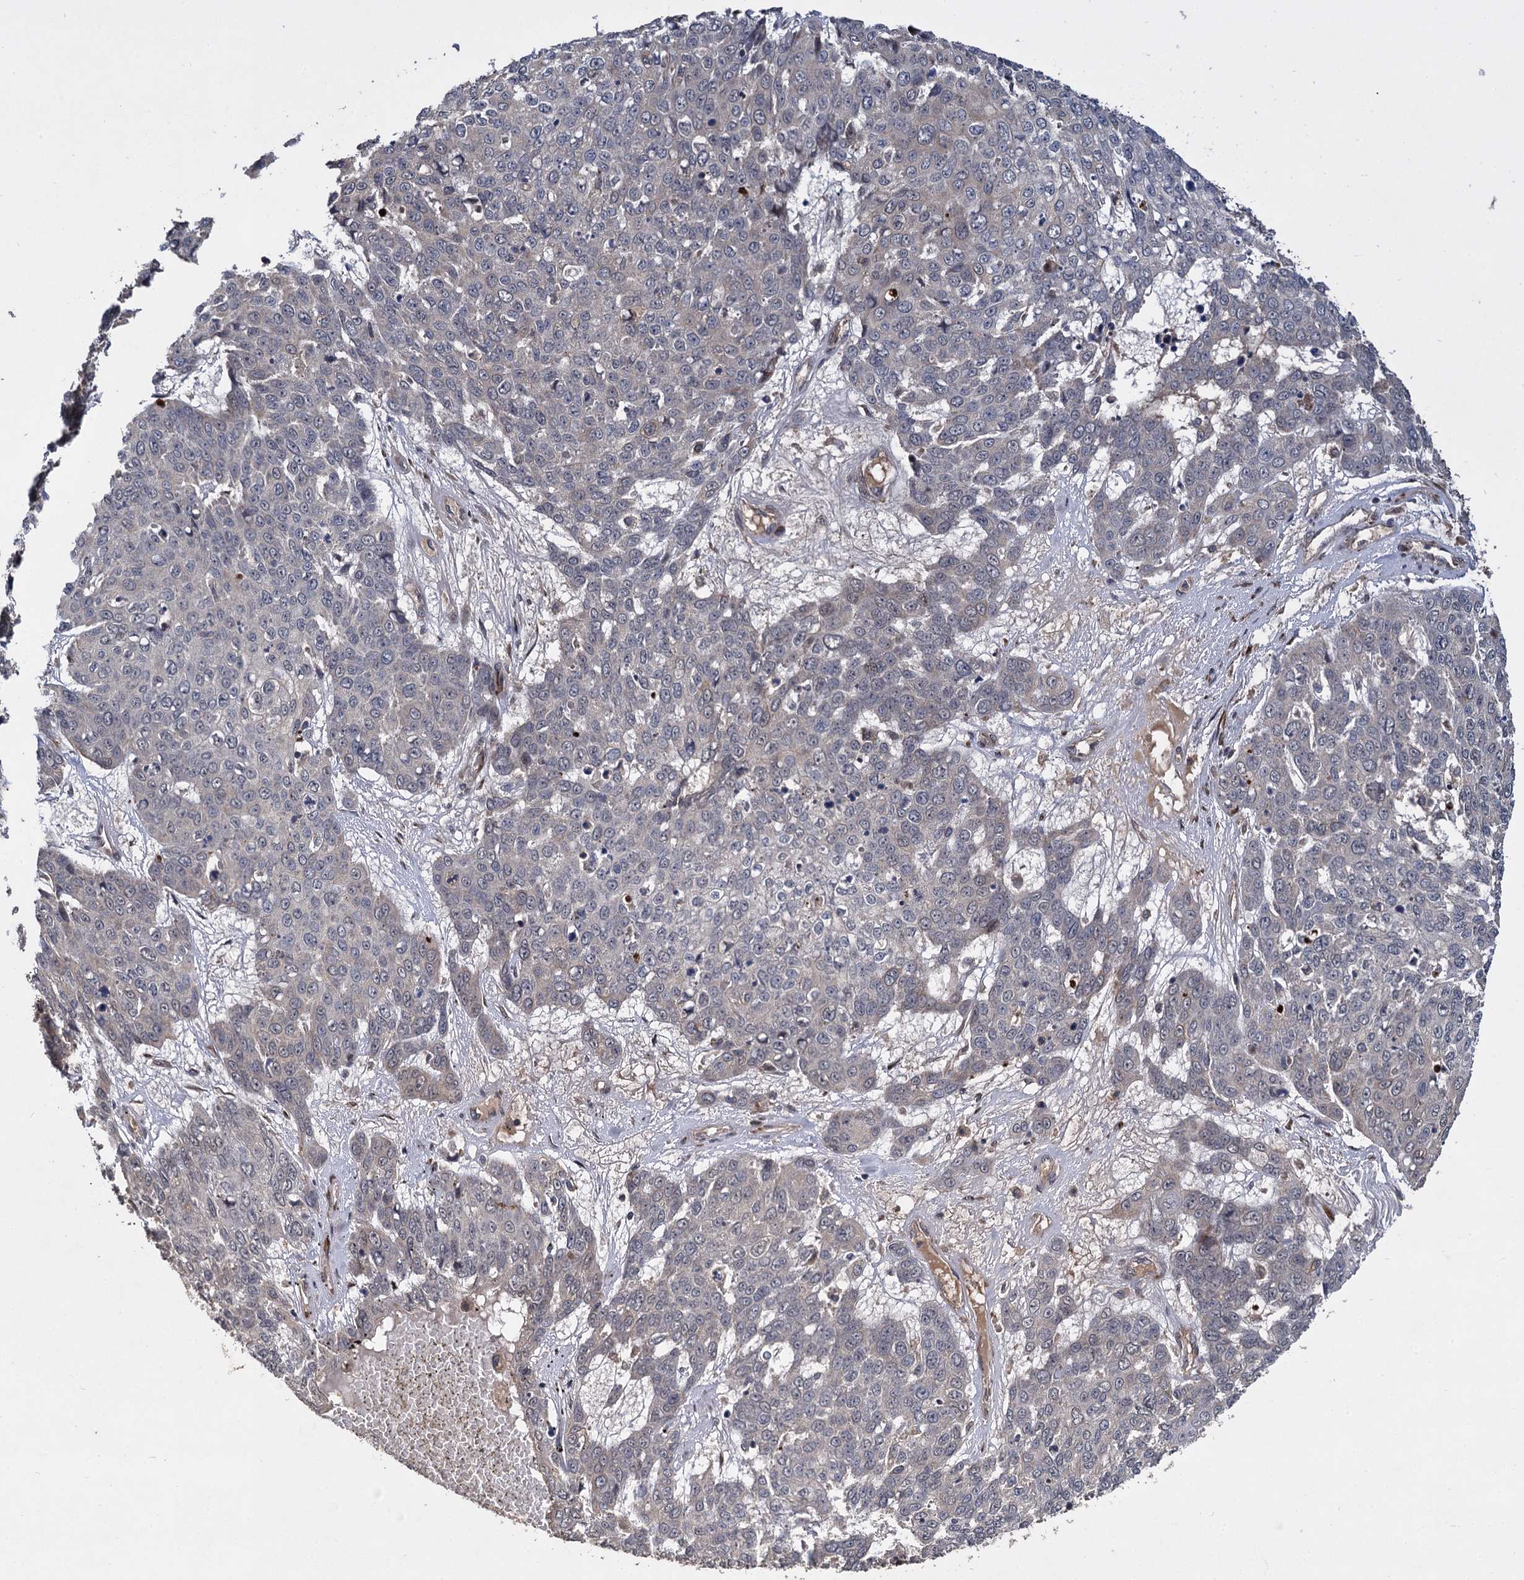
{"staining": {"intensity": "negative", "quantity": "none", "location": "none"}, "tissue": "skin cancer", "cell_type": "Tumor cells", "image_type": "cancer", "snomed": [{"axis": "morphology", "description": "Squamous cell carcinoma, NOS"}, {"axis": "topography", "description": "Skin"}], "caption": "Skin squamous cell carcinoma was stained to show a protein in brown. There is no significant positivity in tumor cells.", "gene": "INPPL1", "patient": {"sex": "male", "age": 71}}